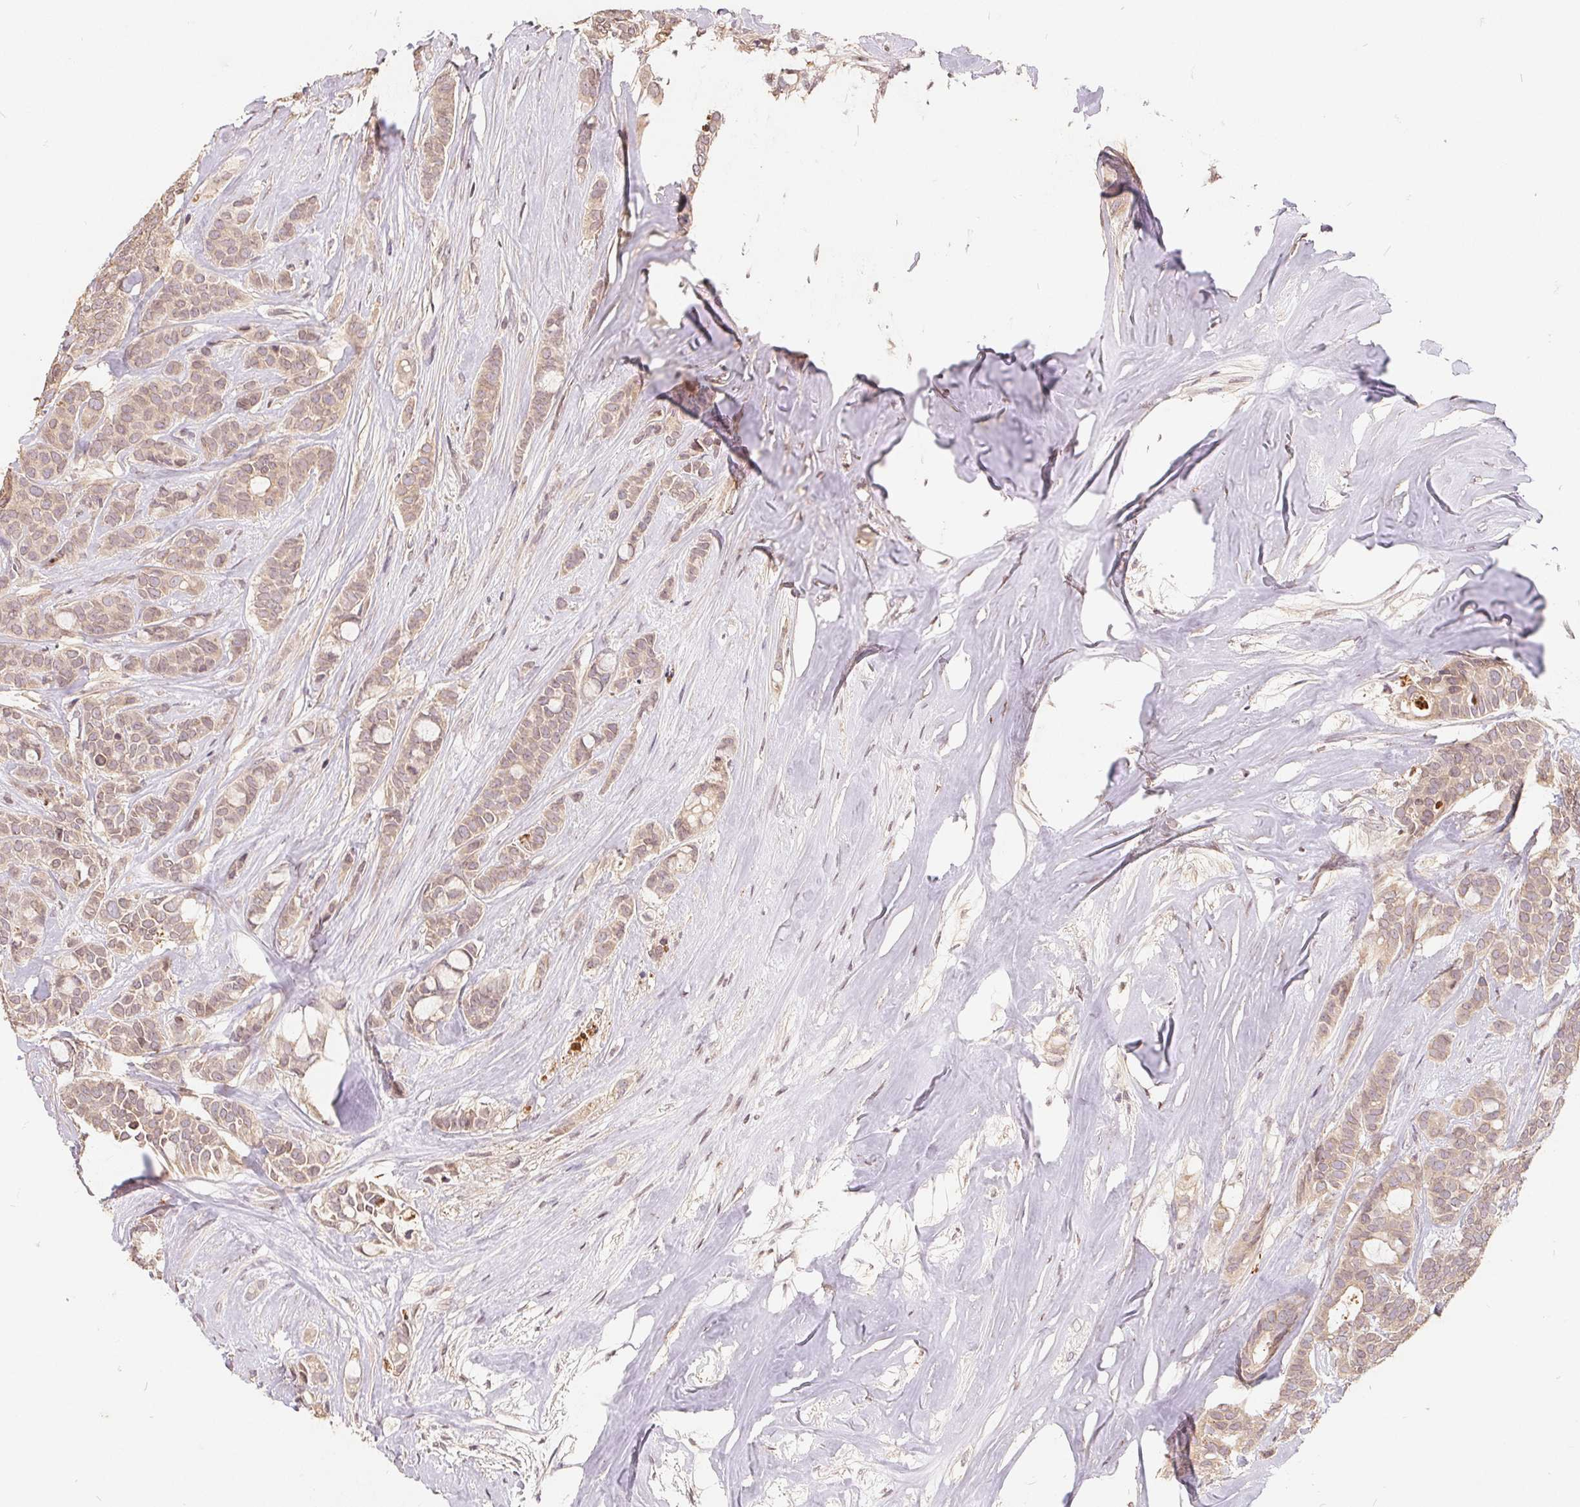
{"staining": {"intensity": "weak", "quantity": ">75%", "location": "cytoplasmic/membranous"}, "tissue": "breast cancer", "cell_type": "Tumor cells", "image_type": "cancer", "snomed": [{"axis": "morphology", "description": "Duct carcinoma"}, {"axis": "topography", "description": "Breast"}], "caption": "Human breast cancer (infiltrating ductal carcinoma) stained for a protein (brown) exhibits weak cytoplasmic/membranous positive positivity in about >75% of tumor cells.", "gene": "CDIPT", "patient": {"sex": "female", "age": 84}}